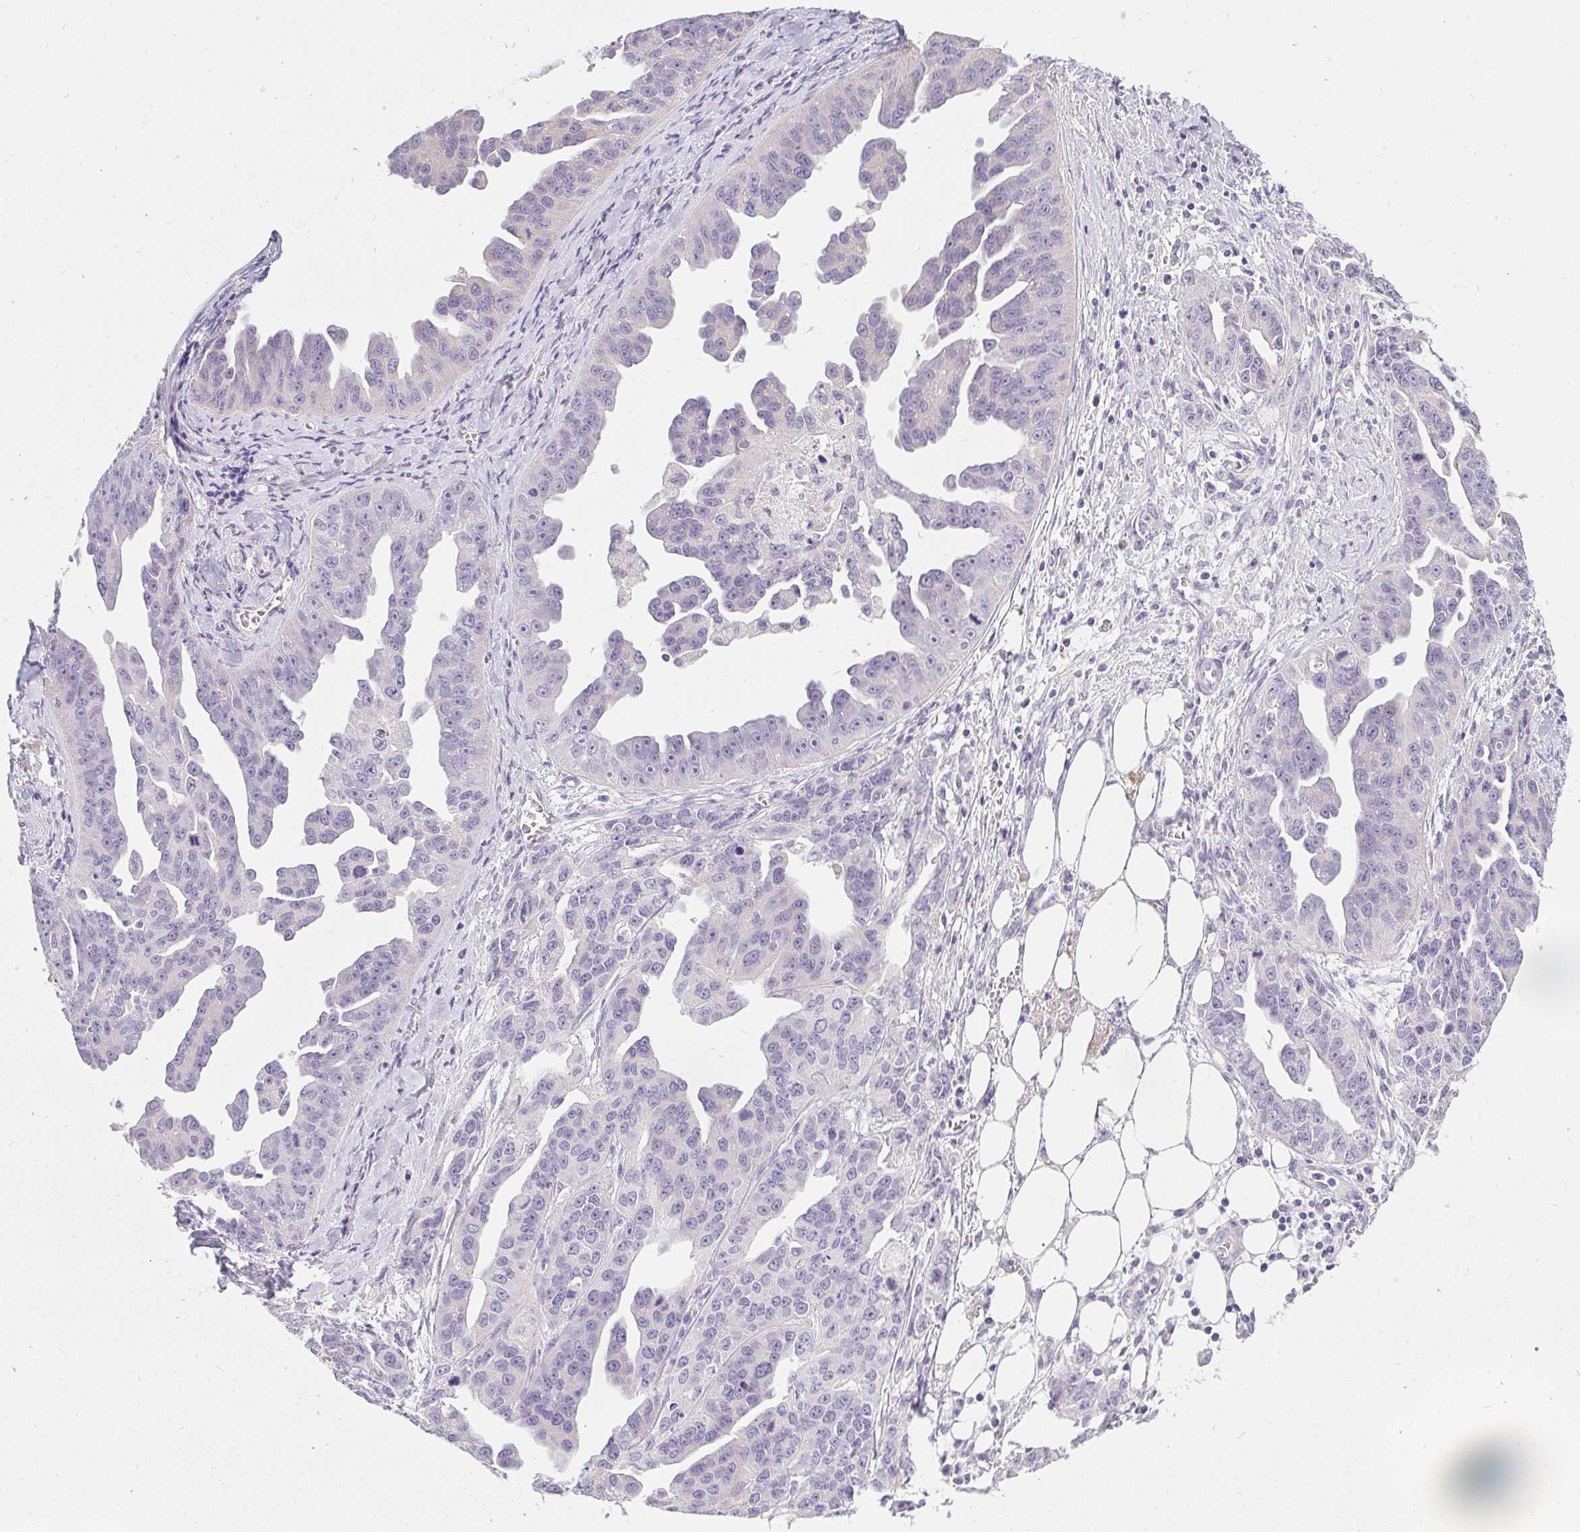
{"staining": {"intensity": "negative", "quantity": "none", "location": "none"}, "tissue": "ovarian cancer", "cell_type": "Tumor cells", "image_type": "cancer", "snomed": [{"axis": "morphology", "description": "Cystadenocarcinoma, serous, NOS"}, {"axis": "topography", "description": "Ovary"}], "caption": "Ovarian serous cystadenocarcinoma was stained to show a protein in brown. There is no significant staining in tumor cells. (DAB (3,3'-diaminobenzidine) immunohistochemistry (IHC), high magnification).", "gene": "PPP1R3G", "patient": {"sex": "female", "age": 75}}